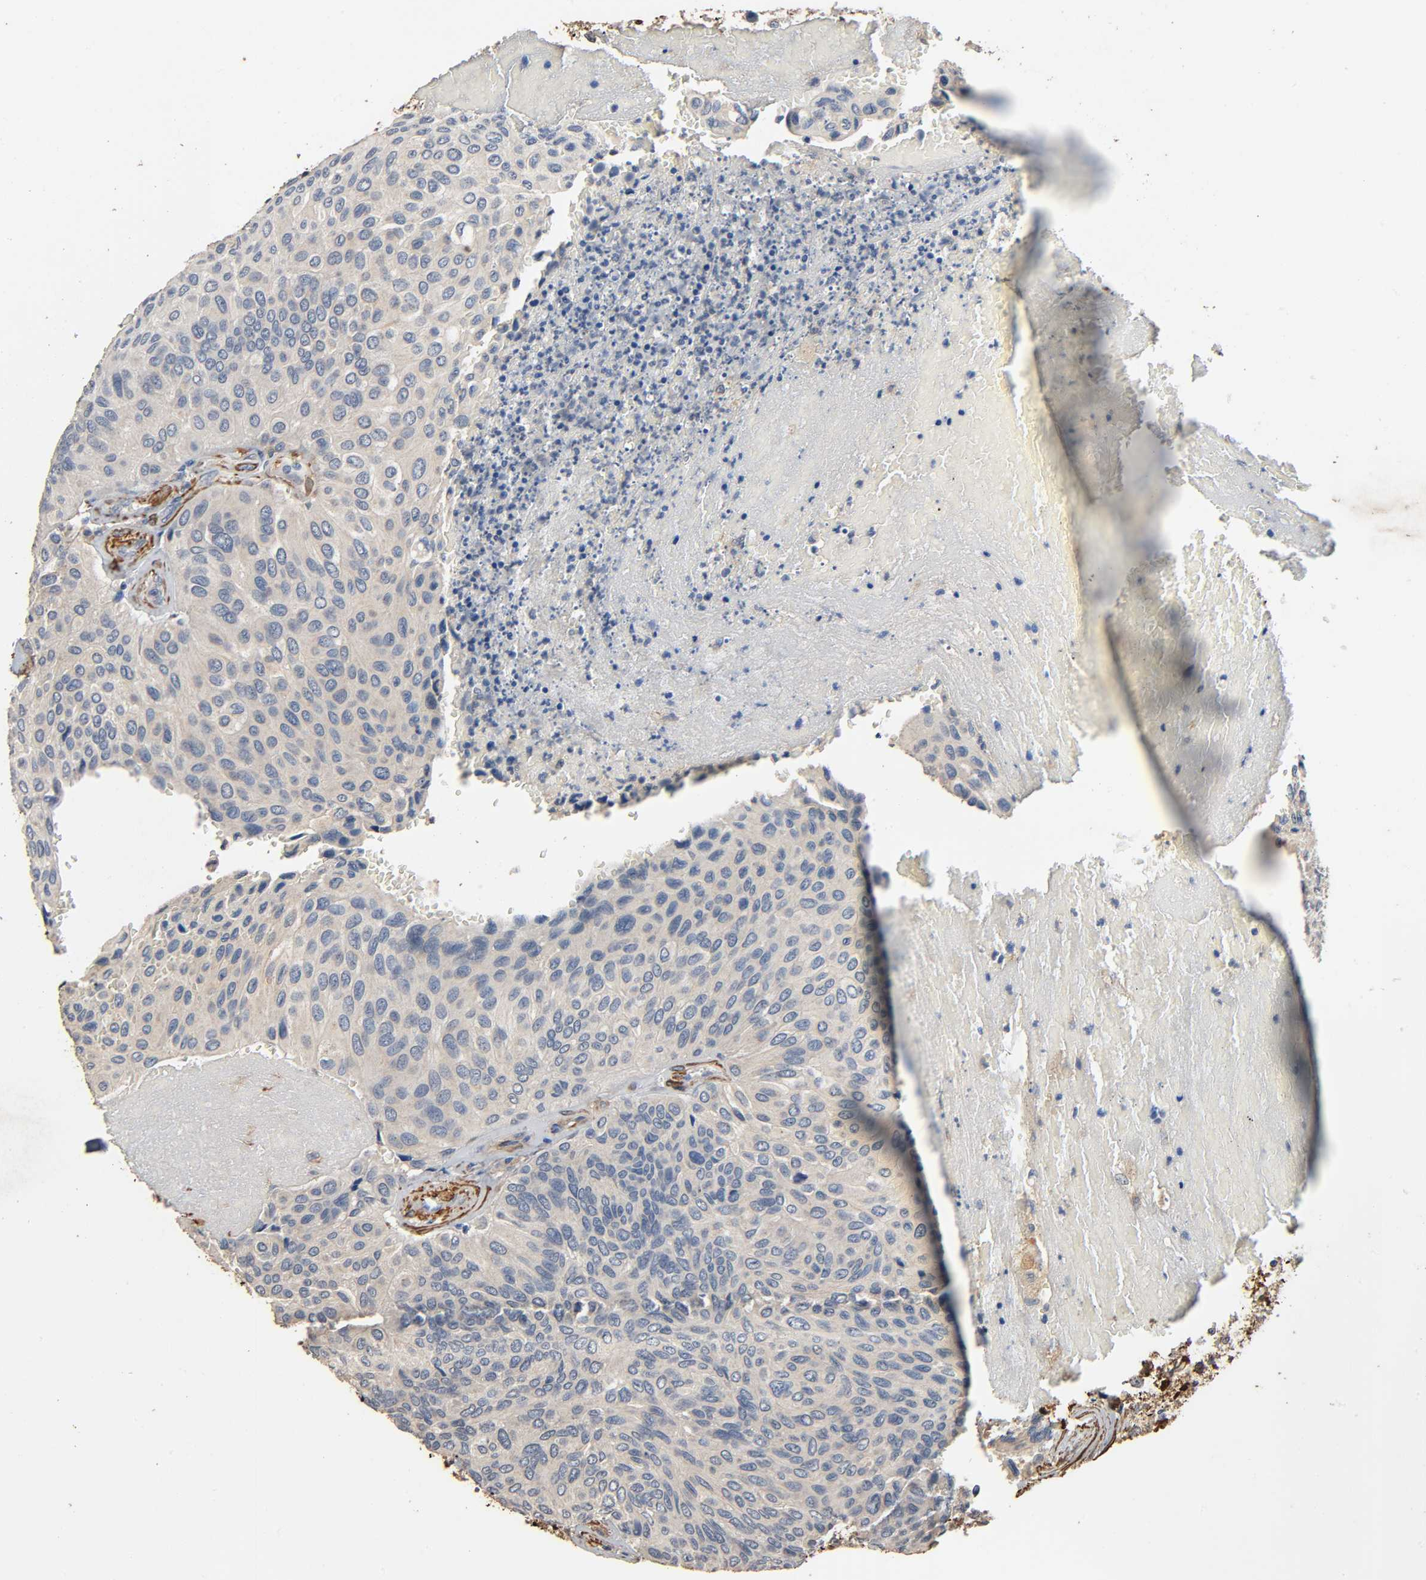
{"staining": {"intensity": "weak", "quantity": ">75%", "location": "cytoplasmic/membranous"}, "tissue": "urothelial cancer", "cell_type": "Tumor cells", "image_type": "cancer", "snomed": [{"axis": "morphology", "description": "Urothelial carcinoma, High grade"}, {"axis": "topography", "description": "Urinary bladder"}], "caption": "Immunohistochemistry (IHC) of human urothelial carcinoma (high-grade) shows low levels of weak cytoplasmic/membranous expression in about >75% of tumor cells.", "gene": "GSTA3", "patient": {"sex": "male", "age": 66}}